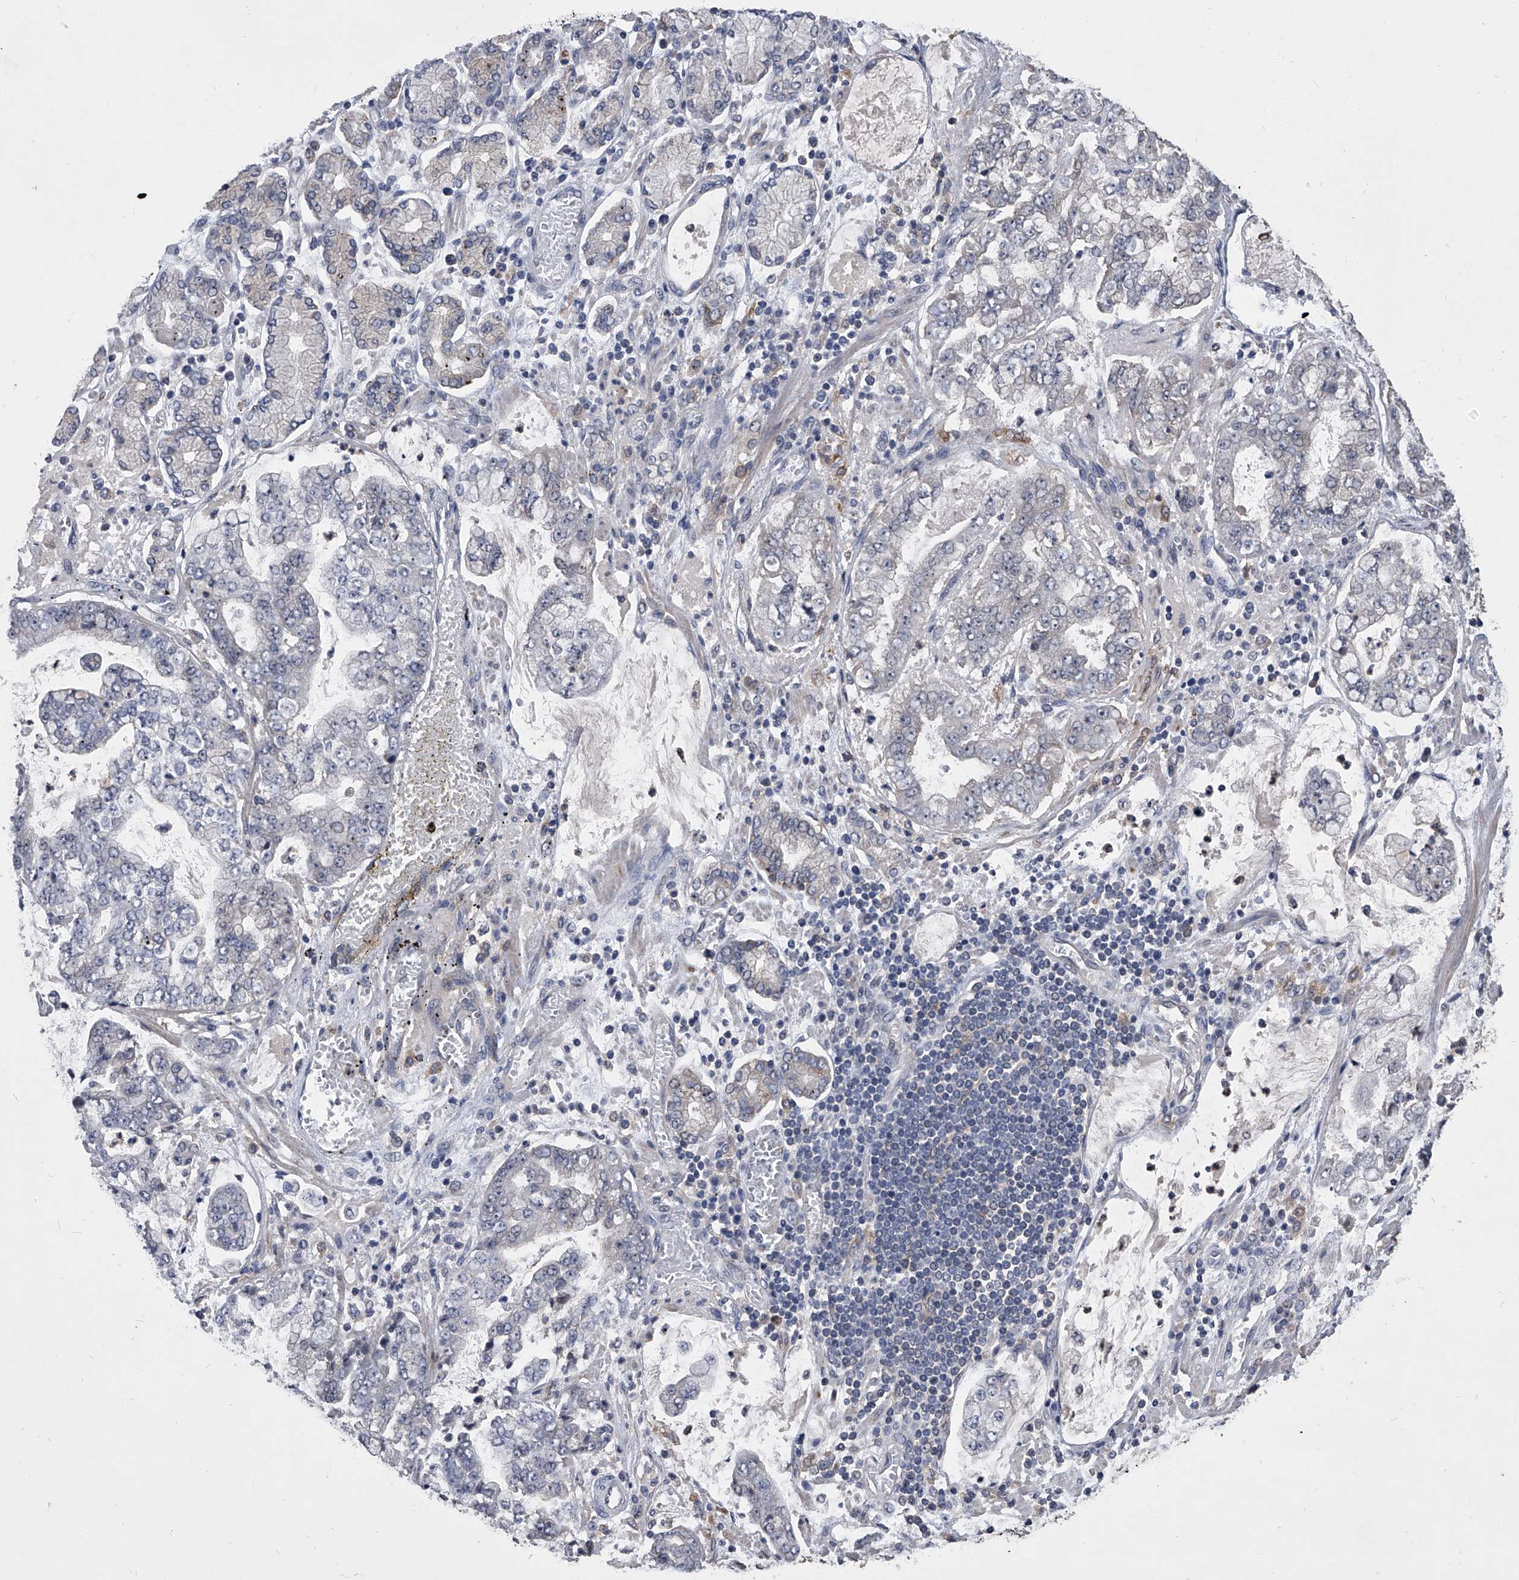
{"staining": {"intensity": "negative", "quantity": "none", "location": "none"}, "tissue": "stomach cancer", "cell_type": "Tumor cells", "image_type": "cancer", "snomed": [{"axis": "morphology", "description": "Adenocarcinoma, NOS"}, {"axis": "topography", "description": "Stomach"}], "caption": "This image is of stomach cancer (adenocarcinoma) stained with IHC to label a protein in brown with the nuclei are counter-stained blue. There is no positivity in tumor cells. Nuclei are stained in blue.", "gene": "MAP4K3", "patient": {"sex": "male", "age": 76}}